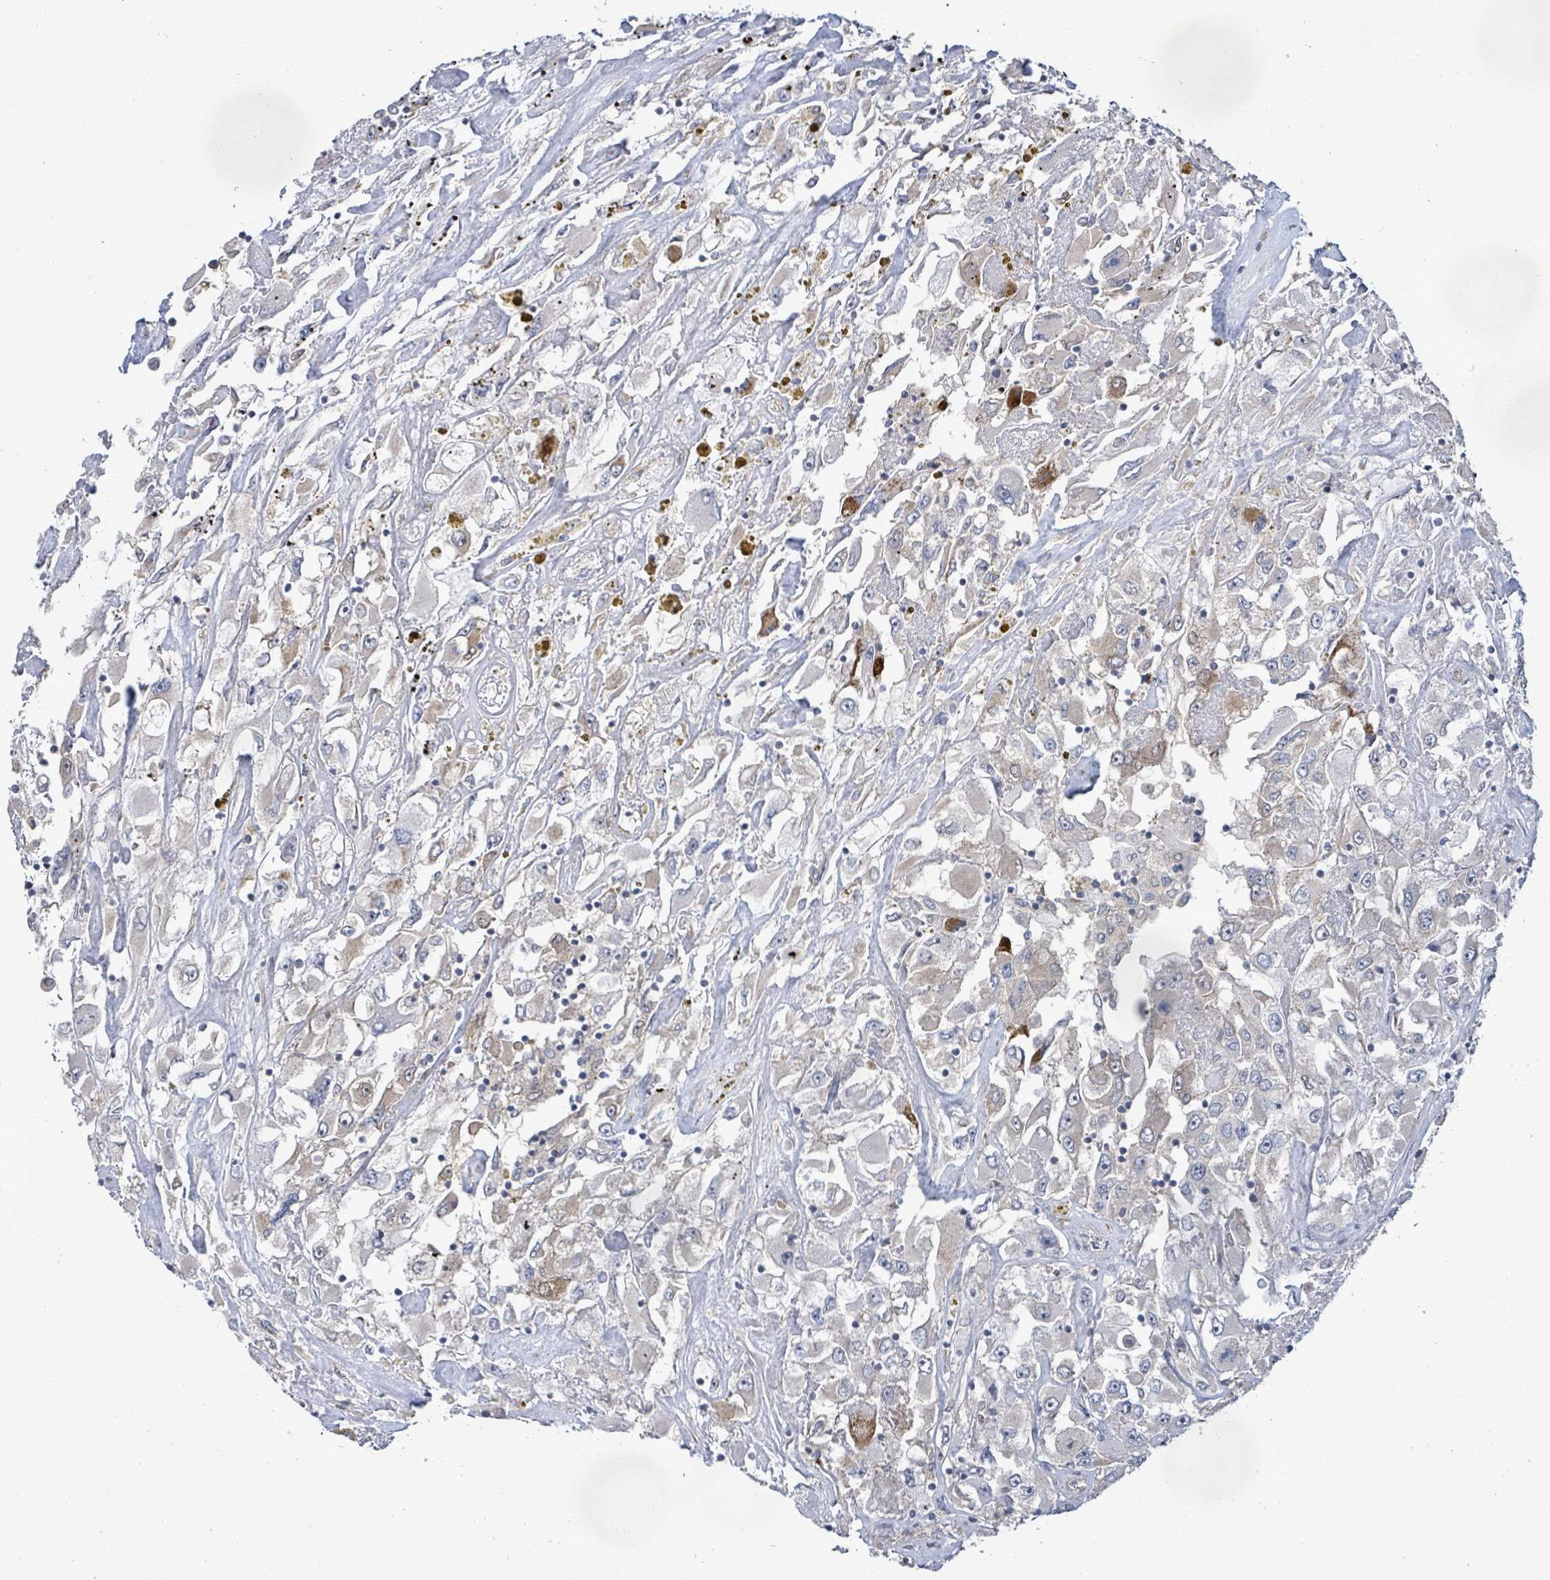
{"staining": {"intensity": "negative", "quantity": "none", "location": "none"}, "tissue": "renal cancer", "cell_type": "Tumor cells", "image_type": "cancer", "snomed": [{"axis": "morphology", "description": "Adenocarcinoma, NOS"}, {"axis": "topography", "description": "Kidney"}], "caption": "There is no significant expression in tumor cells of renal adenocarcinoma.", "gene": "KBTBD11", "patient": {"sex": "female", "age": 52}}